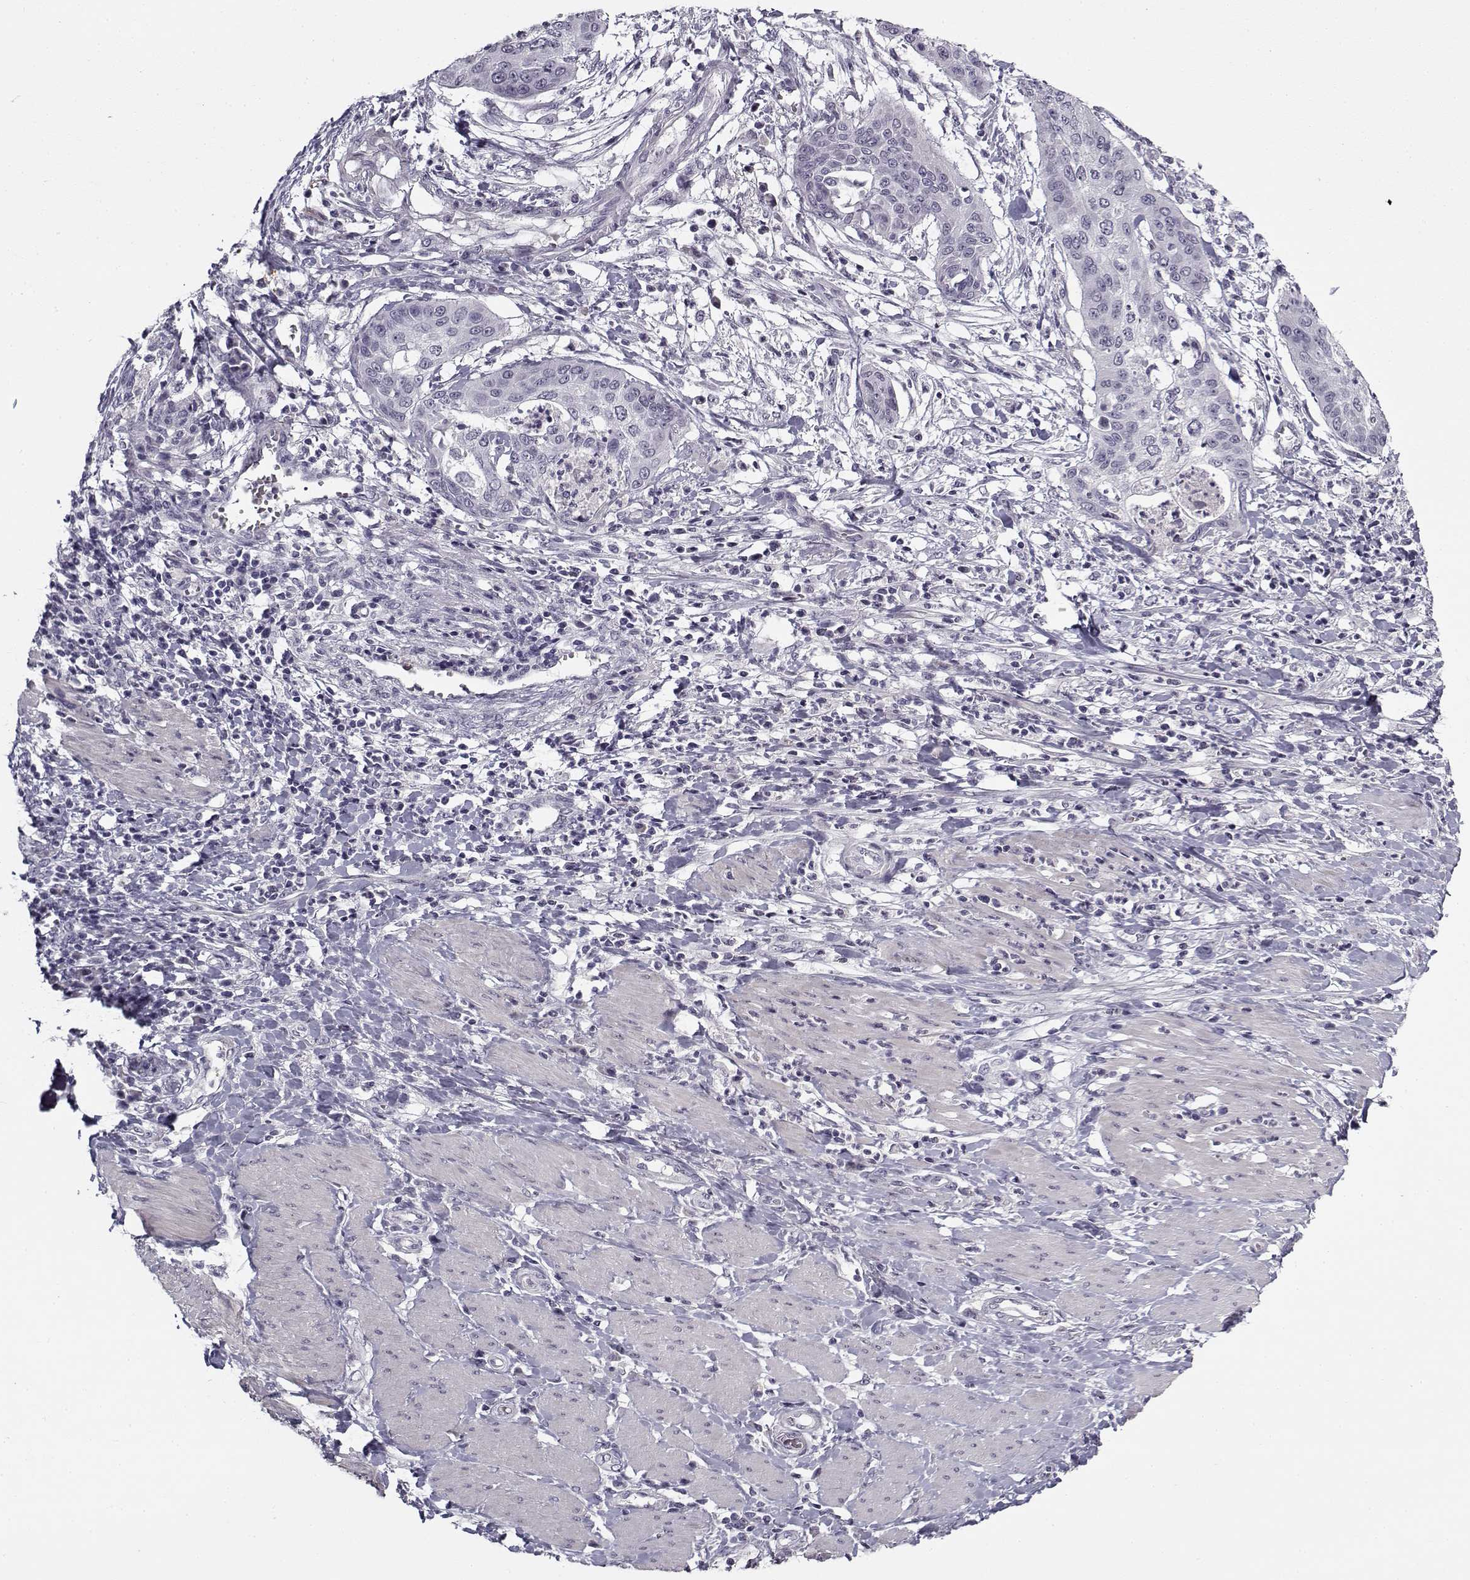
{"staining": {"intensity": "negative", "quantity": "none", "location": "none"}, "tissue": "cervical cancer", "cell_type": "Tumor cells", "image_type": "cancer", "snomed": [{"axis": "morphology", "description": "Squamous cell carcinoma, NOS"}, {"axis": "topography", "description": "Cervix"}], "caption": "Squamous cell carcinoma (cervical) was stained to show a protein in brown. There is no significant positivity in tumor cells. Nuclei are stained in blue.", "gene": "SNCA", "patient": {"sex": "female", "age": 39}}